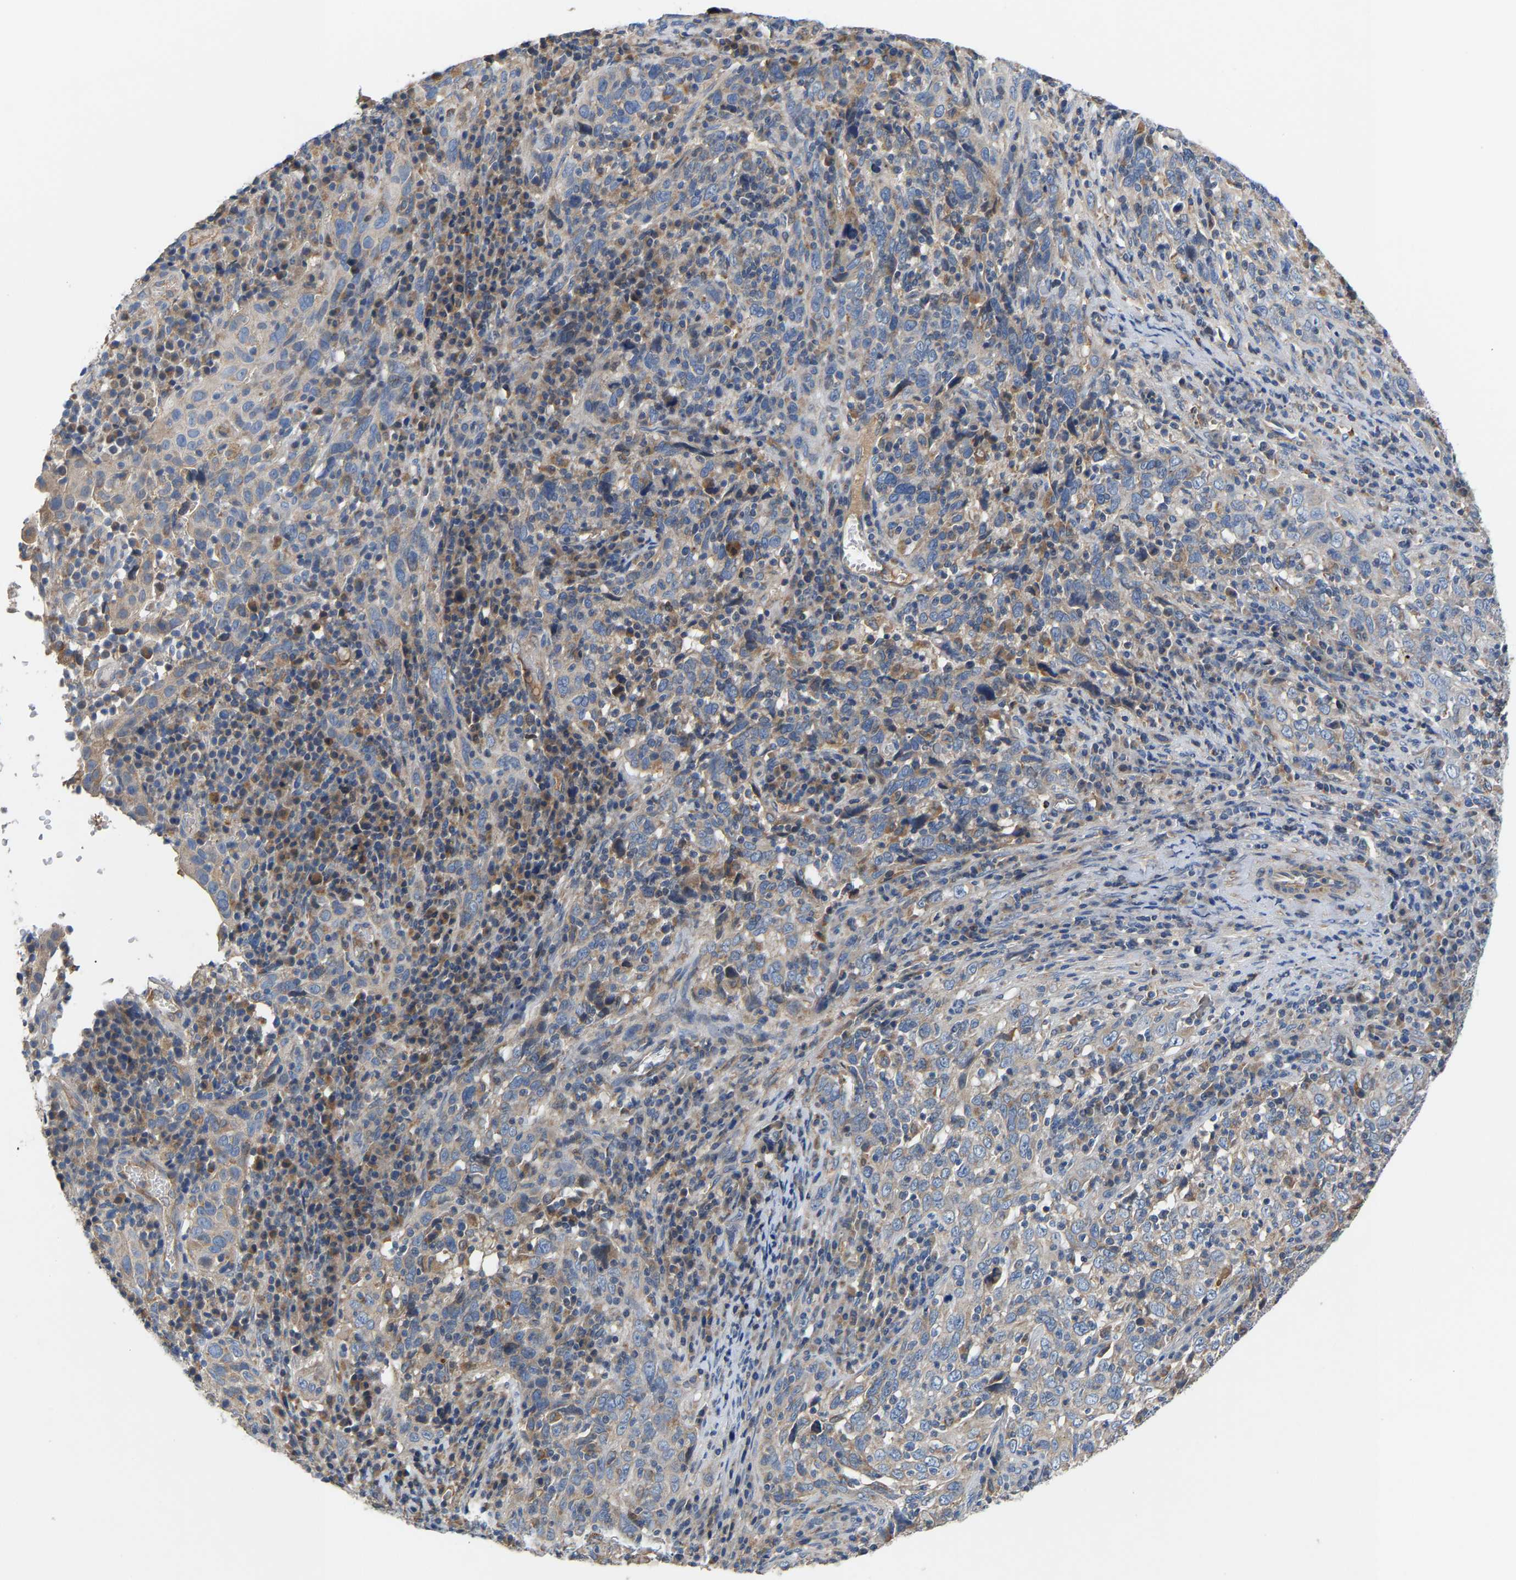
{"staining": {"intensity": "weak", "quantity": "<25%", "location": "cytoplasmic/membranous"}, "tissue": "cervical cancer", "cell_type": "Tumor cells", "image_type": "cancer", "snomed": [{"axis": "morphology", "description": "Squamous cell carcinoma, NOS"}, {"axis": "topography", "description": "Cervix"}], "caption": "Immunohistochemistry histopathology image of human cervical squamous cell carcinoma stained for a protein (brown), which reveals no expression in tumor cells.", "gene": "CCDC171", "patient": {"sex": "female", "age": 46}}